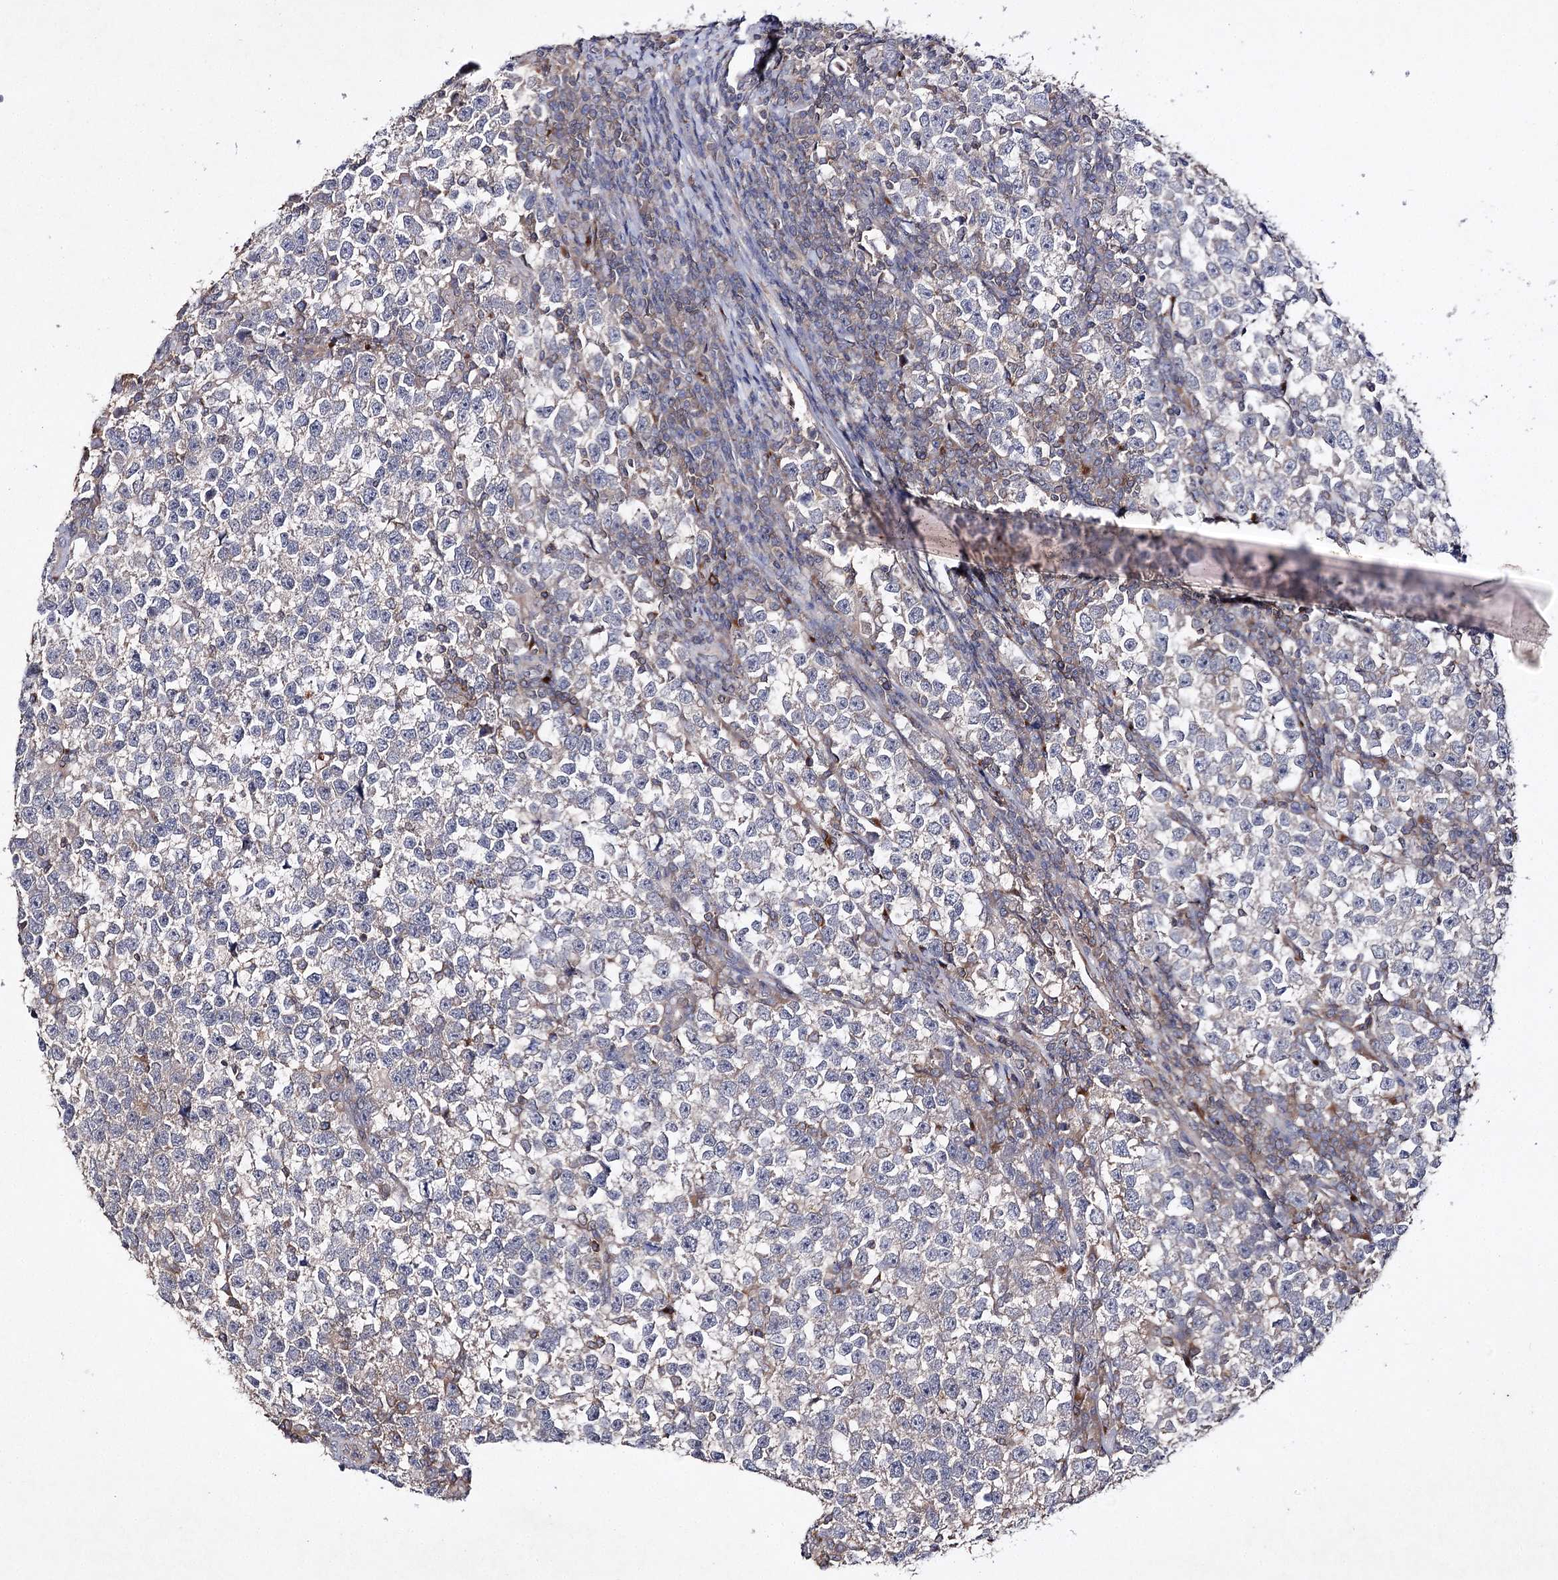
{"staining": {"intensity": "negative", "quantity": "none", "location": "none"}, "tissue": "testis cancer", "cell_type": "Tumor cells", "image_type": "cancer", "snomed": [{"axis": "morphology", "description": "Normal tissue, NOS"}, {"axis": "morphology", "description": "Seminoma, NOS"}, {"axis": "topography", "description": "Testis"}], "caption": "Tumor cells show no significant protein expression in testis cancer.", "gene": "BCR", "patient": {"sex": "male", "age": 43}}